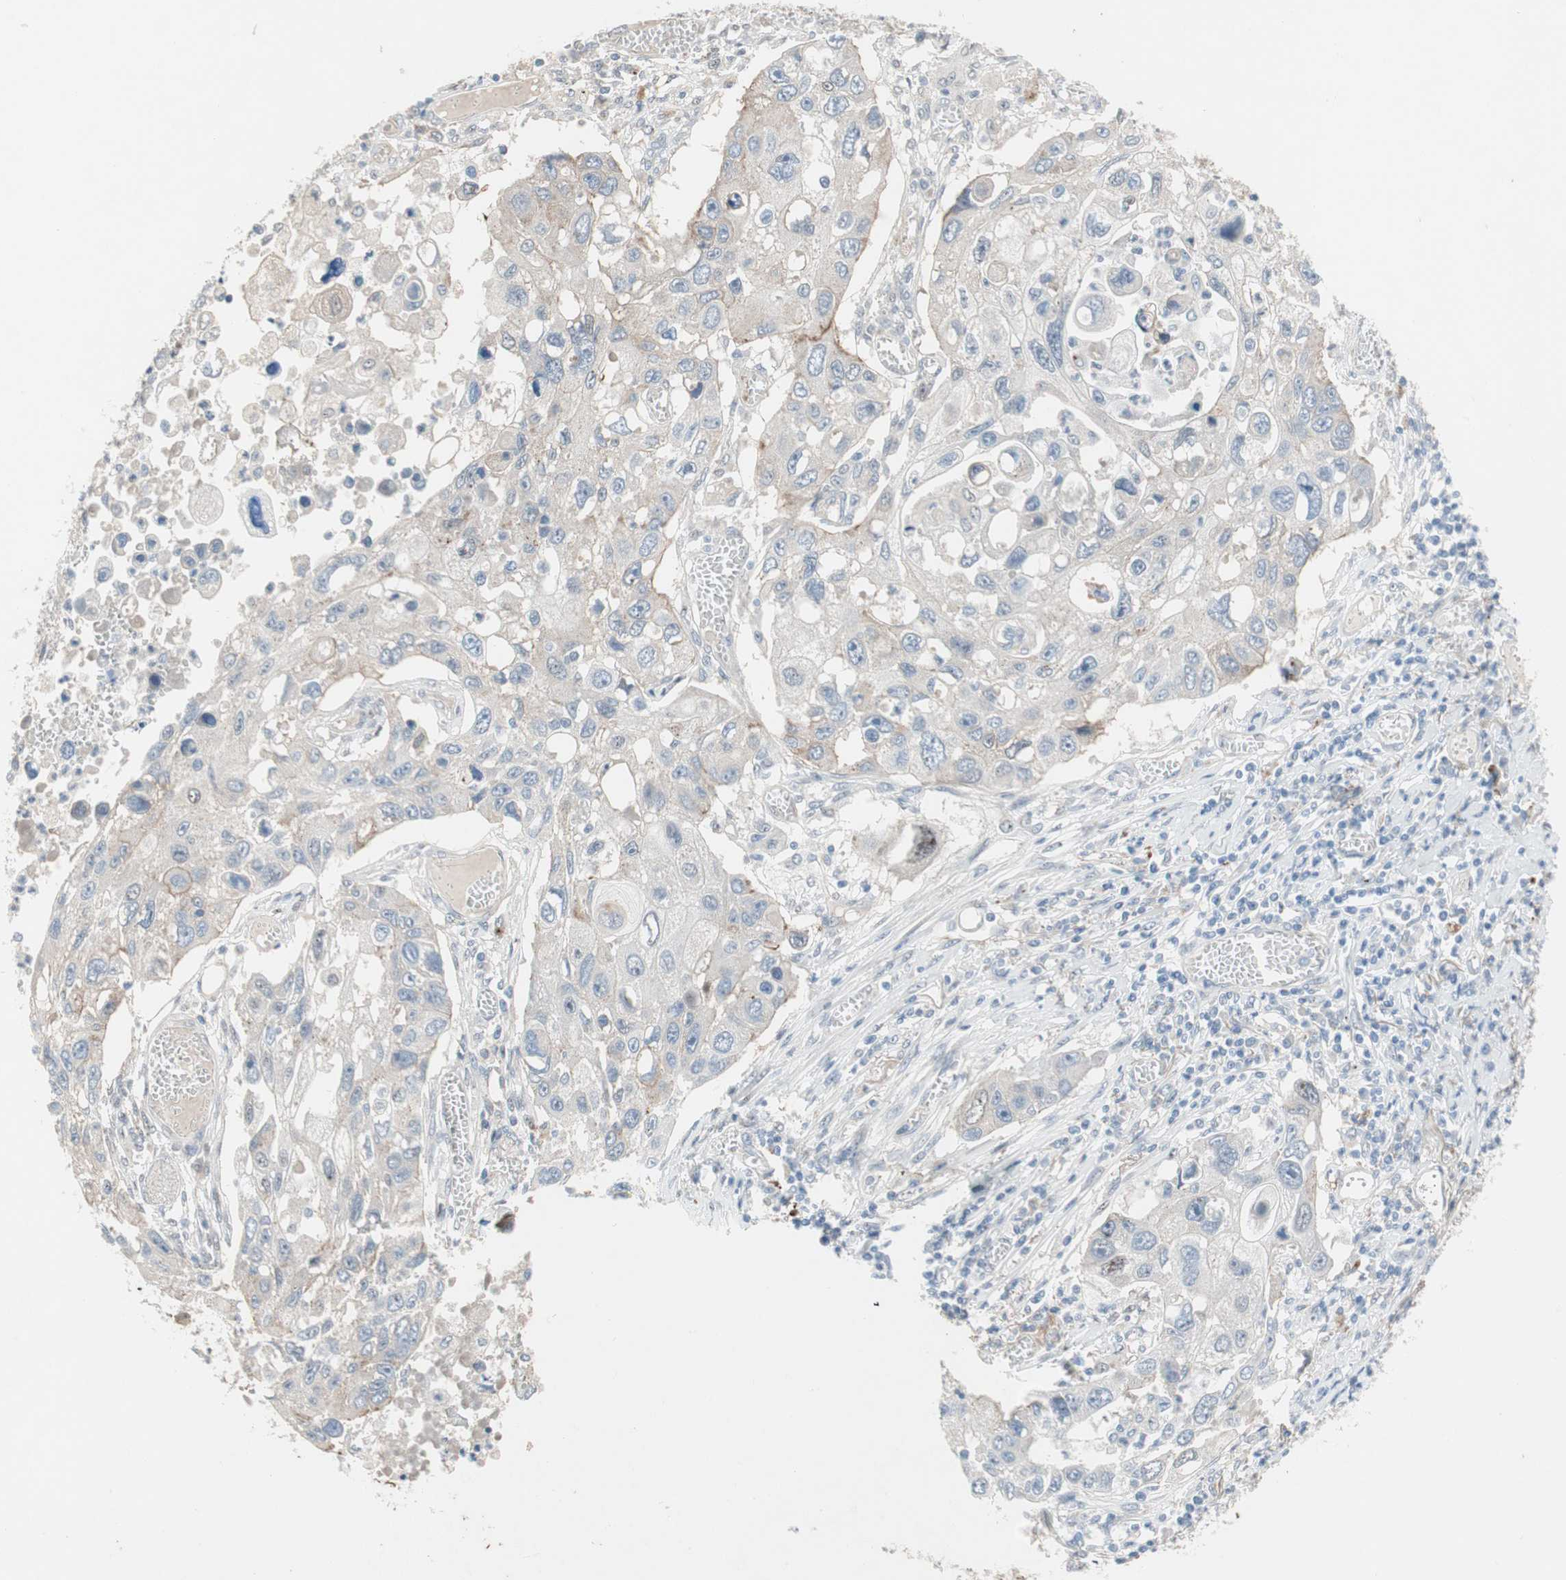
{"staining": {"intensity": "moderate", "quantity": "<25%", "location": "cytoplasmic/membranous"}, "tissue": "lung cancer", "cell_type": "Tumor cells", "image_type": "cancer", "snomed": [{"axis": "morphology", "description": "Squamous cell carcinoma, NOS"}, {"axis": "topography", "description": "Lung"}], "caption": "IHC histopathology image of neoplastic tissue: lung cancer stained using immunohistochemistry displays low levels of moderate protein expression localized specifically in the cytoplasmic/membranous of tumor cells, appearing as a cytoplasmic/membranous brown color.", "gene": "CAND2", "patient": {"sex": "male", "age": 71}}